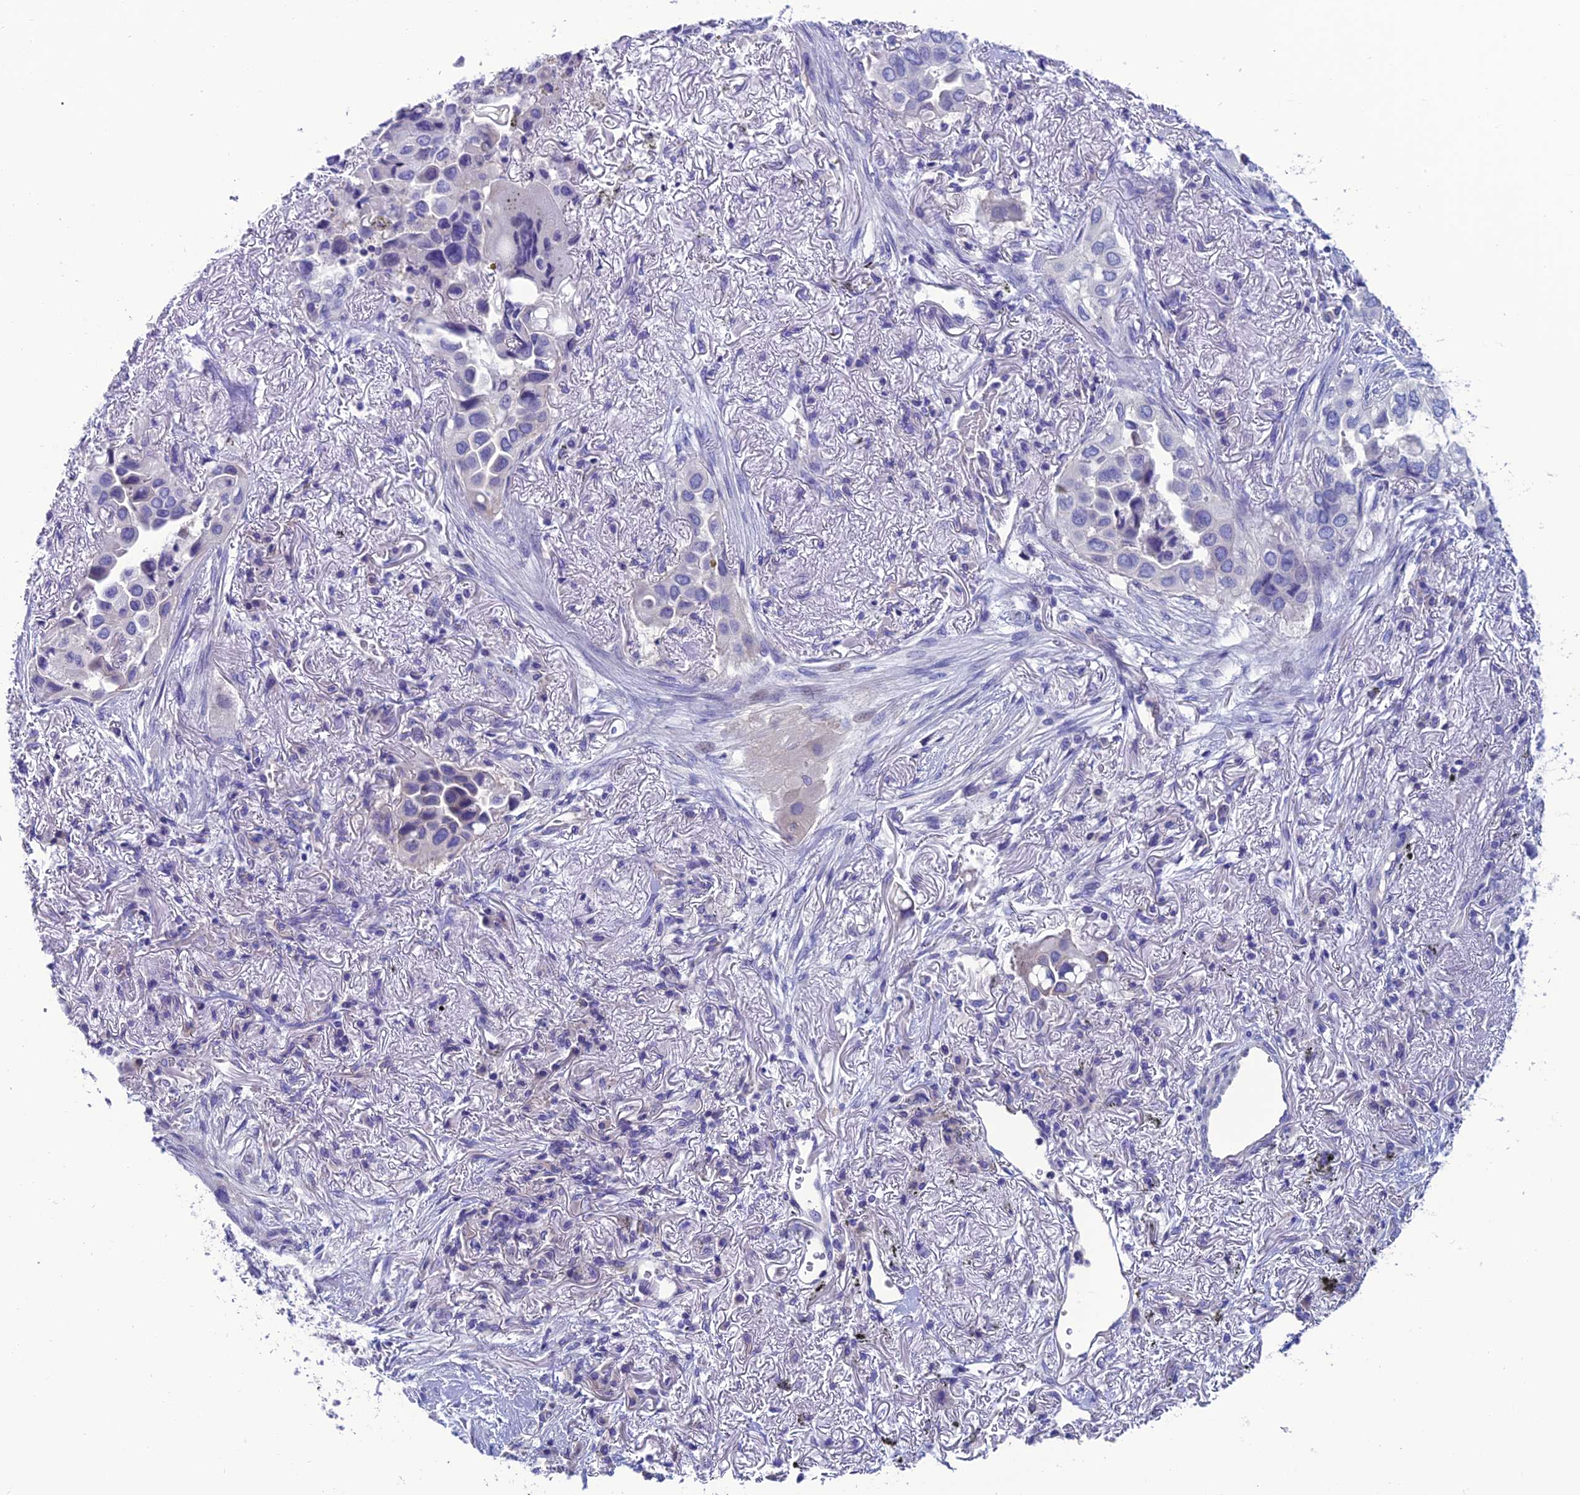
{"staining": {"intensity": "negative", "quantity": "none", "location": "none"}, "tissue": "lung cancer", "cell_type": "Tumor cells", "image_type": "cancer", "snomed": [{"axis": "morphology", "description": "Adenocarcinoma, NOS"}, {"axis": "topography", "description": "Lung"}], "caption": "This is an IHC image of adenocarcinoma (lung). There is no positivity in tumor cells.", "gene": "PPFIA3", "patient": {"sex": "female", "age": 76}}